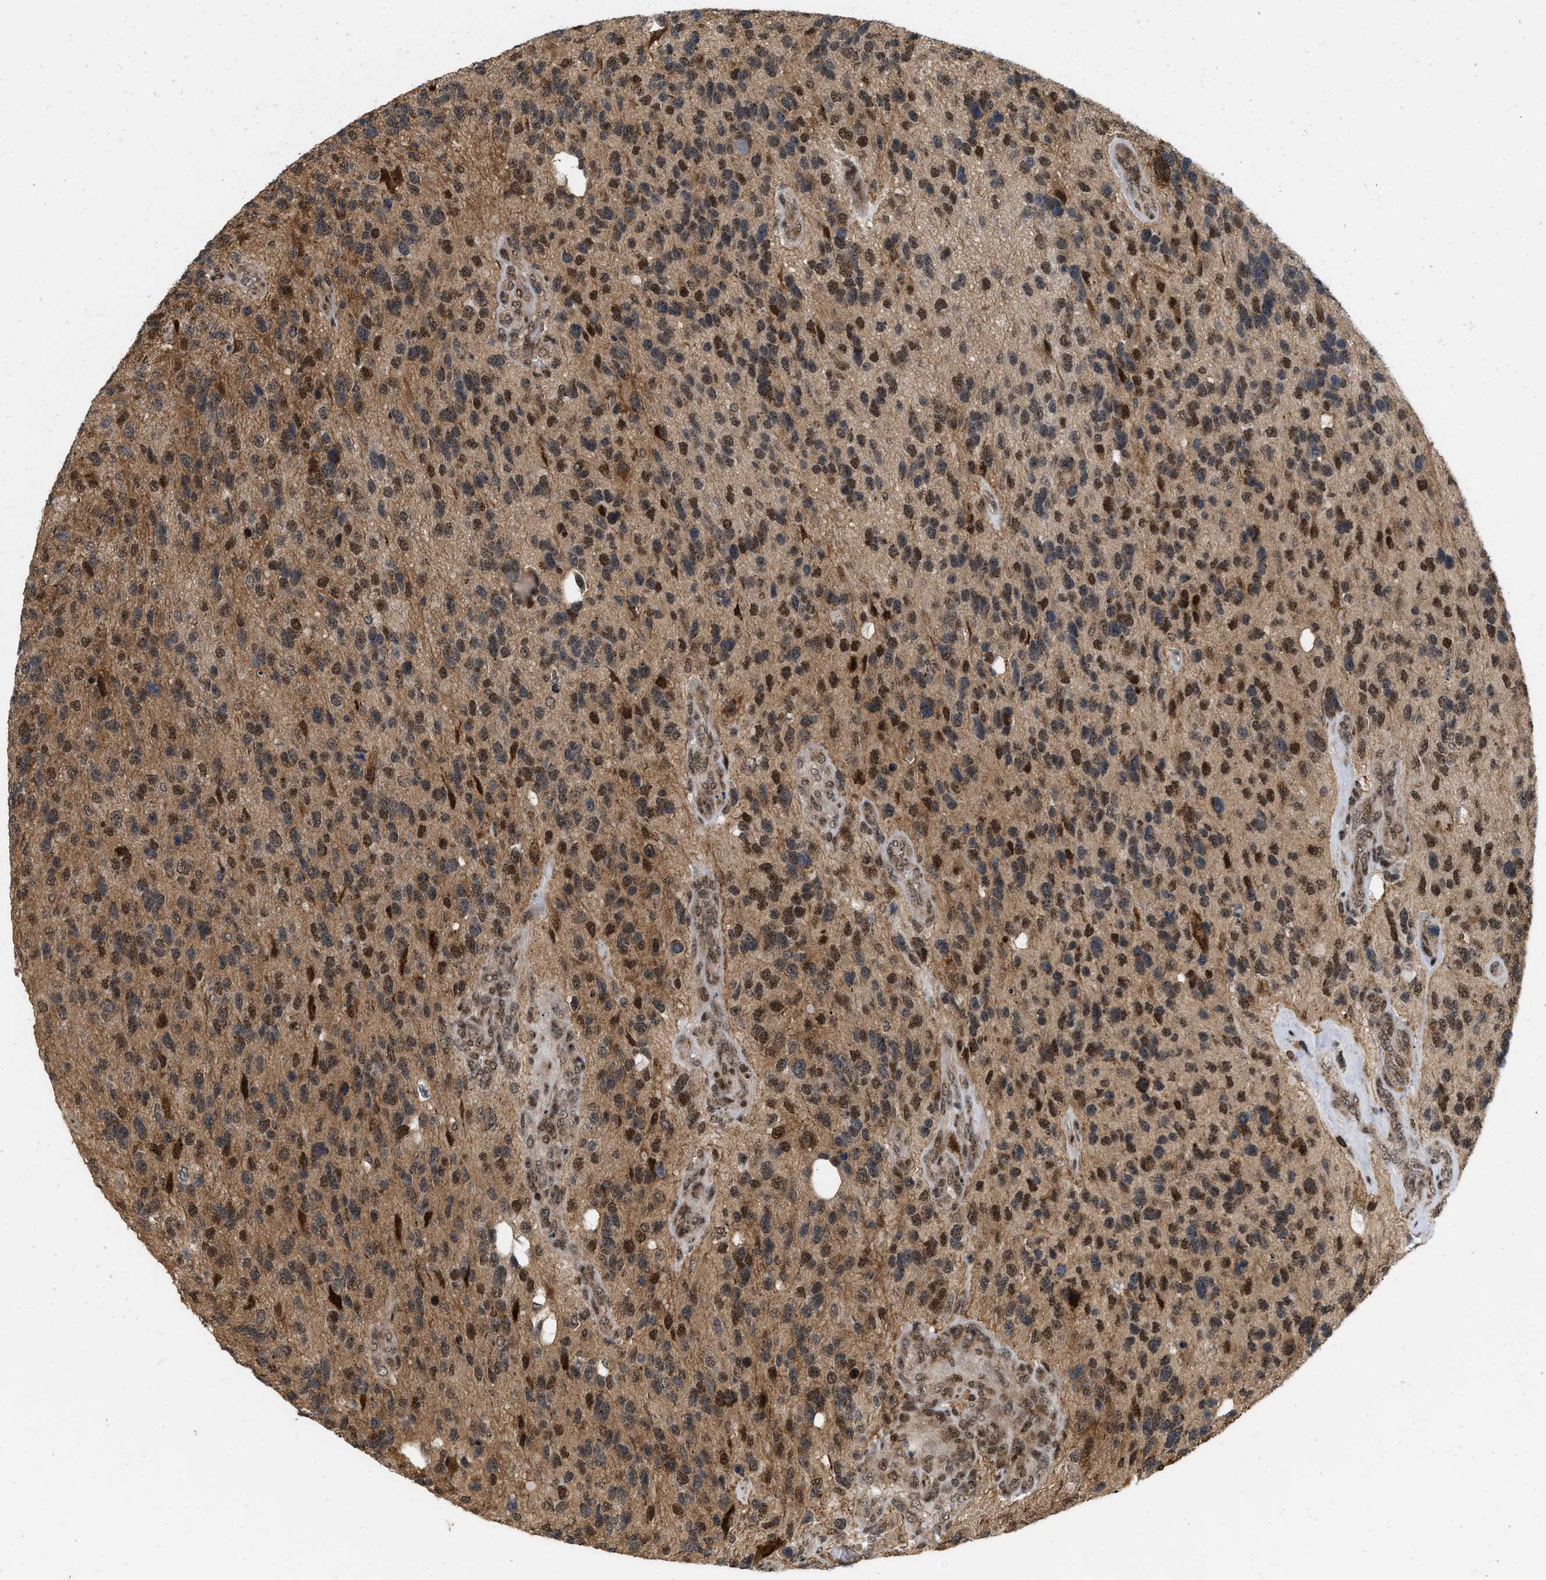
{"staining": {"intensity": "strong", "quantity": ">75%", "location": "nuclear"}, "tissue": "glioma", "cell_type": "Tumor cells", "image_type": "cancer", "snomed": [{"axis": "morphology", "description": "Glioma, malignant, High grade"}, {"axis": "topography", "description": "Brain"}], "caption": "This photomicrograph demonstrates malignant glioma (high-grade) stained with immunohistochemistry to label a protein in brown. The nuclear of tumor cells show strong positivity for the protein. Nuclei are counter-stained blue.", "gene": "ANKRD11", "patient": {"sex": "female", "age": 58}}